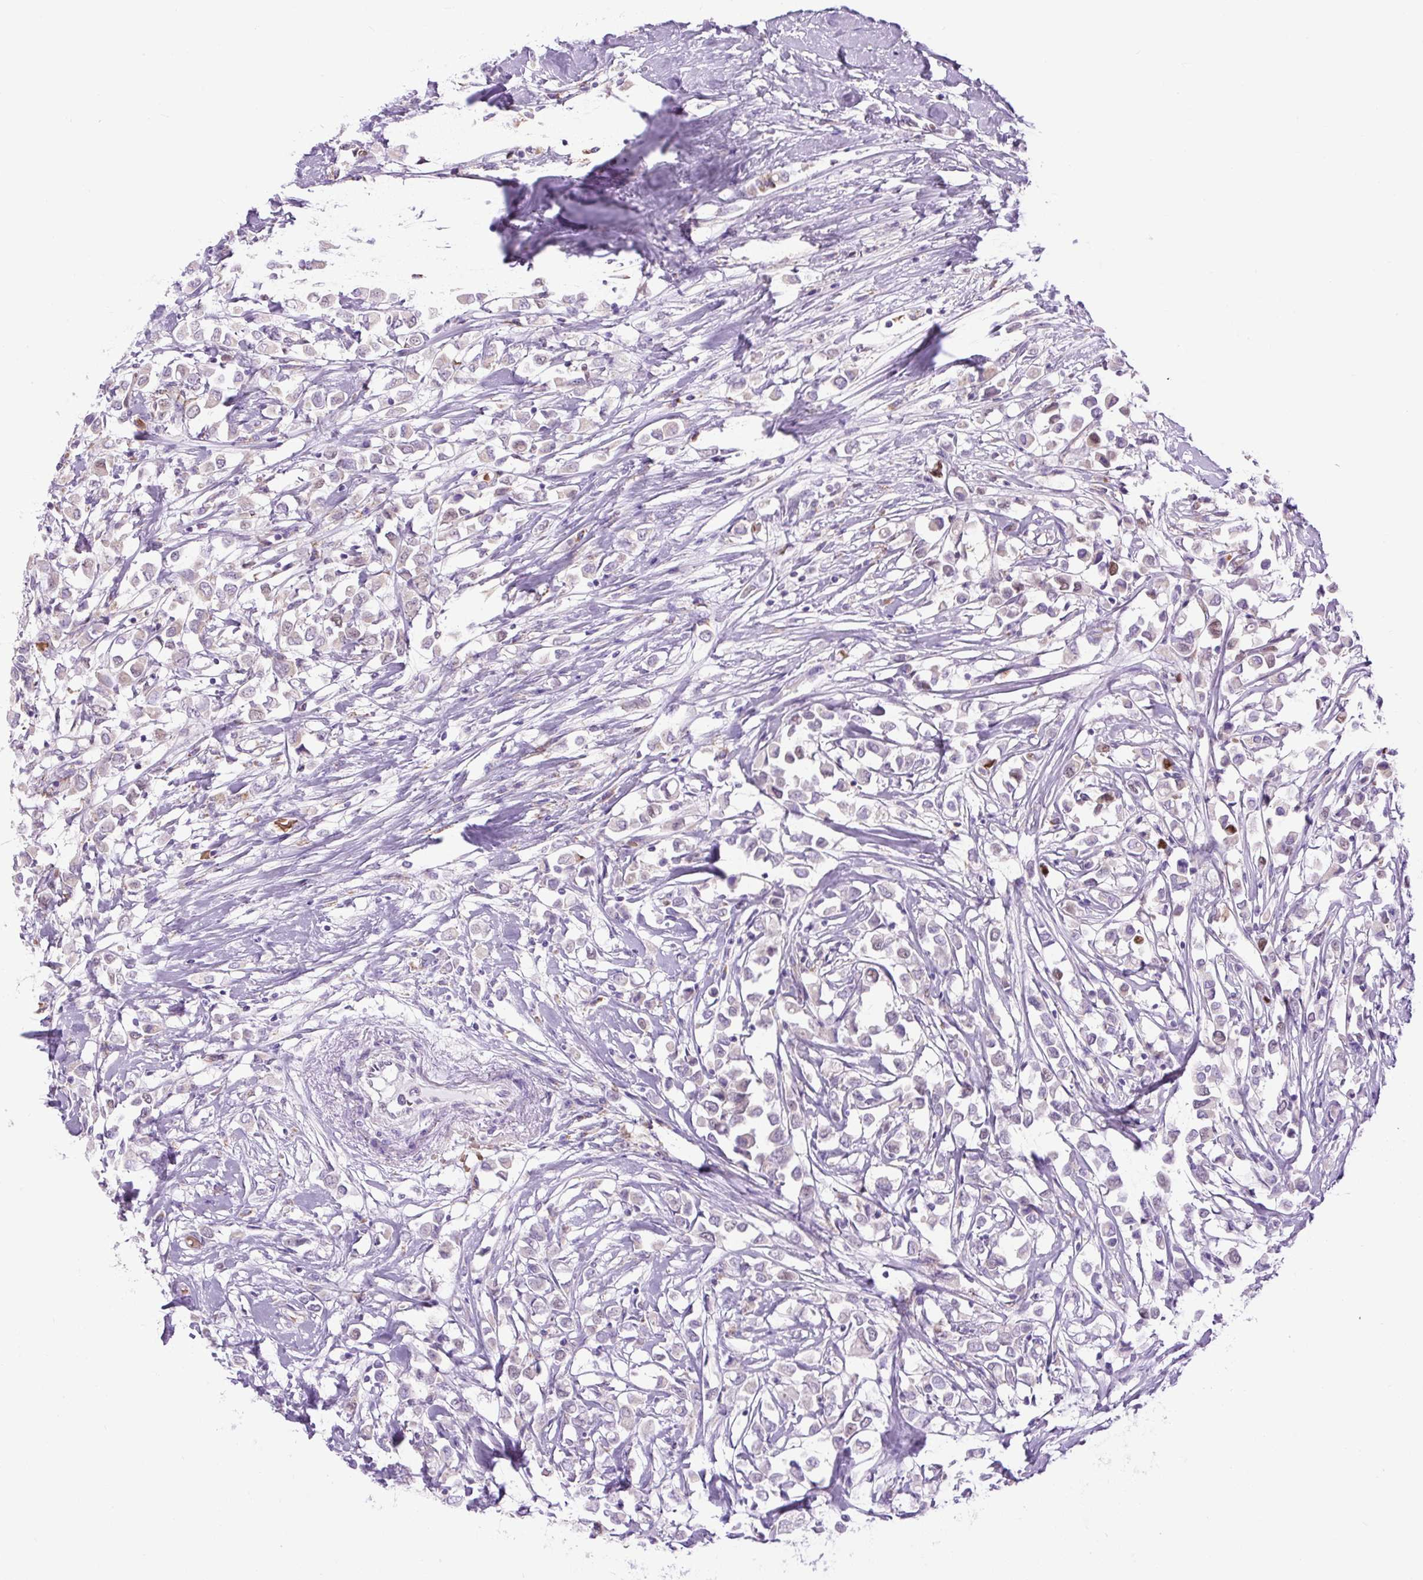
{"staining": {"intensity": "negative", "quantity": "none", "location": "none"}, "tissue": "breast cancer", "cell_type": "Tumor cells", "image_type": "cancer", "snomed": [{"axis": "morphology", "description": "Duct carcinoma"}, {"axis": "topography", "description": "Breast"}], "caption": "The photomicrograph reveals no significant positivity in tumor cells of breast intraductal carcinoma. (IHC, brightfield microscopy, high magnification).", "gene": "SCO2", "patient": {"sex": "female", "age": 61}}